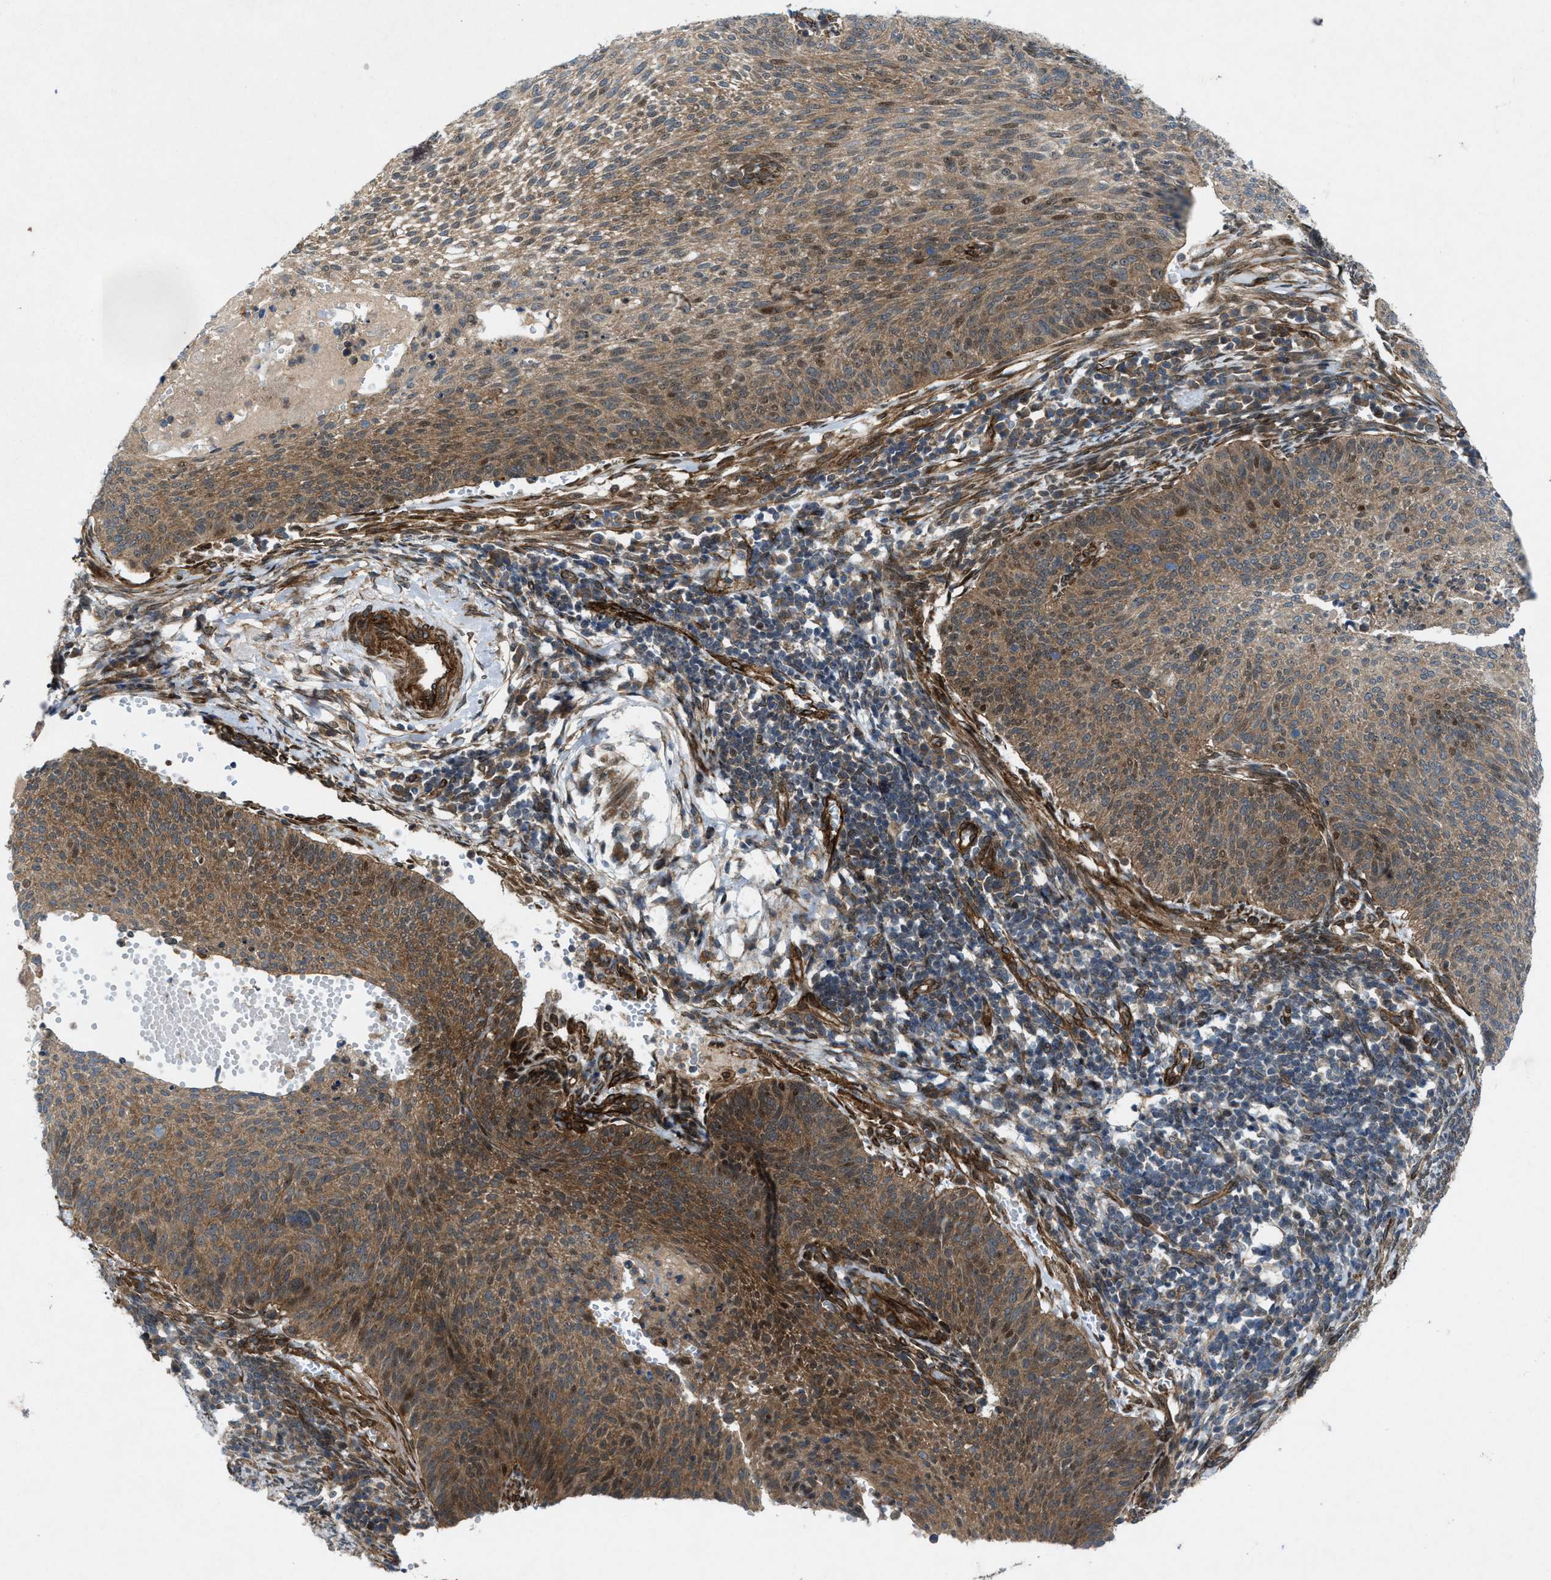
{"staining": {"intensity": "moderate", "quantity": ">75%", "location": "cytoplasmic/membranous"}, "tissue": "cervical cancer", "cell_type": "Tumor cells", "image_type": "cancer", "snomed": [{"axis": "morphology", "description": "Squamous cell carcinoma, NOS"}, {"axis": "topography", "description": "Cervix"}], "caption": "Immunohistochemistry (IHC) of human cervical cancer demonstrates medium levels of moderate cytoplasmic/membranous staining in approximately >75% of tumor cells. (DAB (3,3'-diaminobenzidine) = brown stain, brightfield microscopy at high magnification).", "gene": "URGCP", "patient": {"sex": "female", "age": 70}}